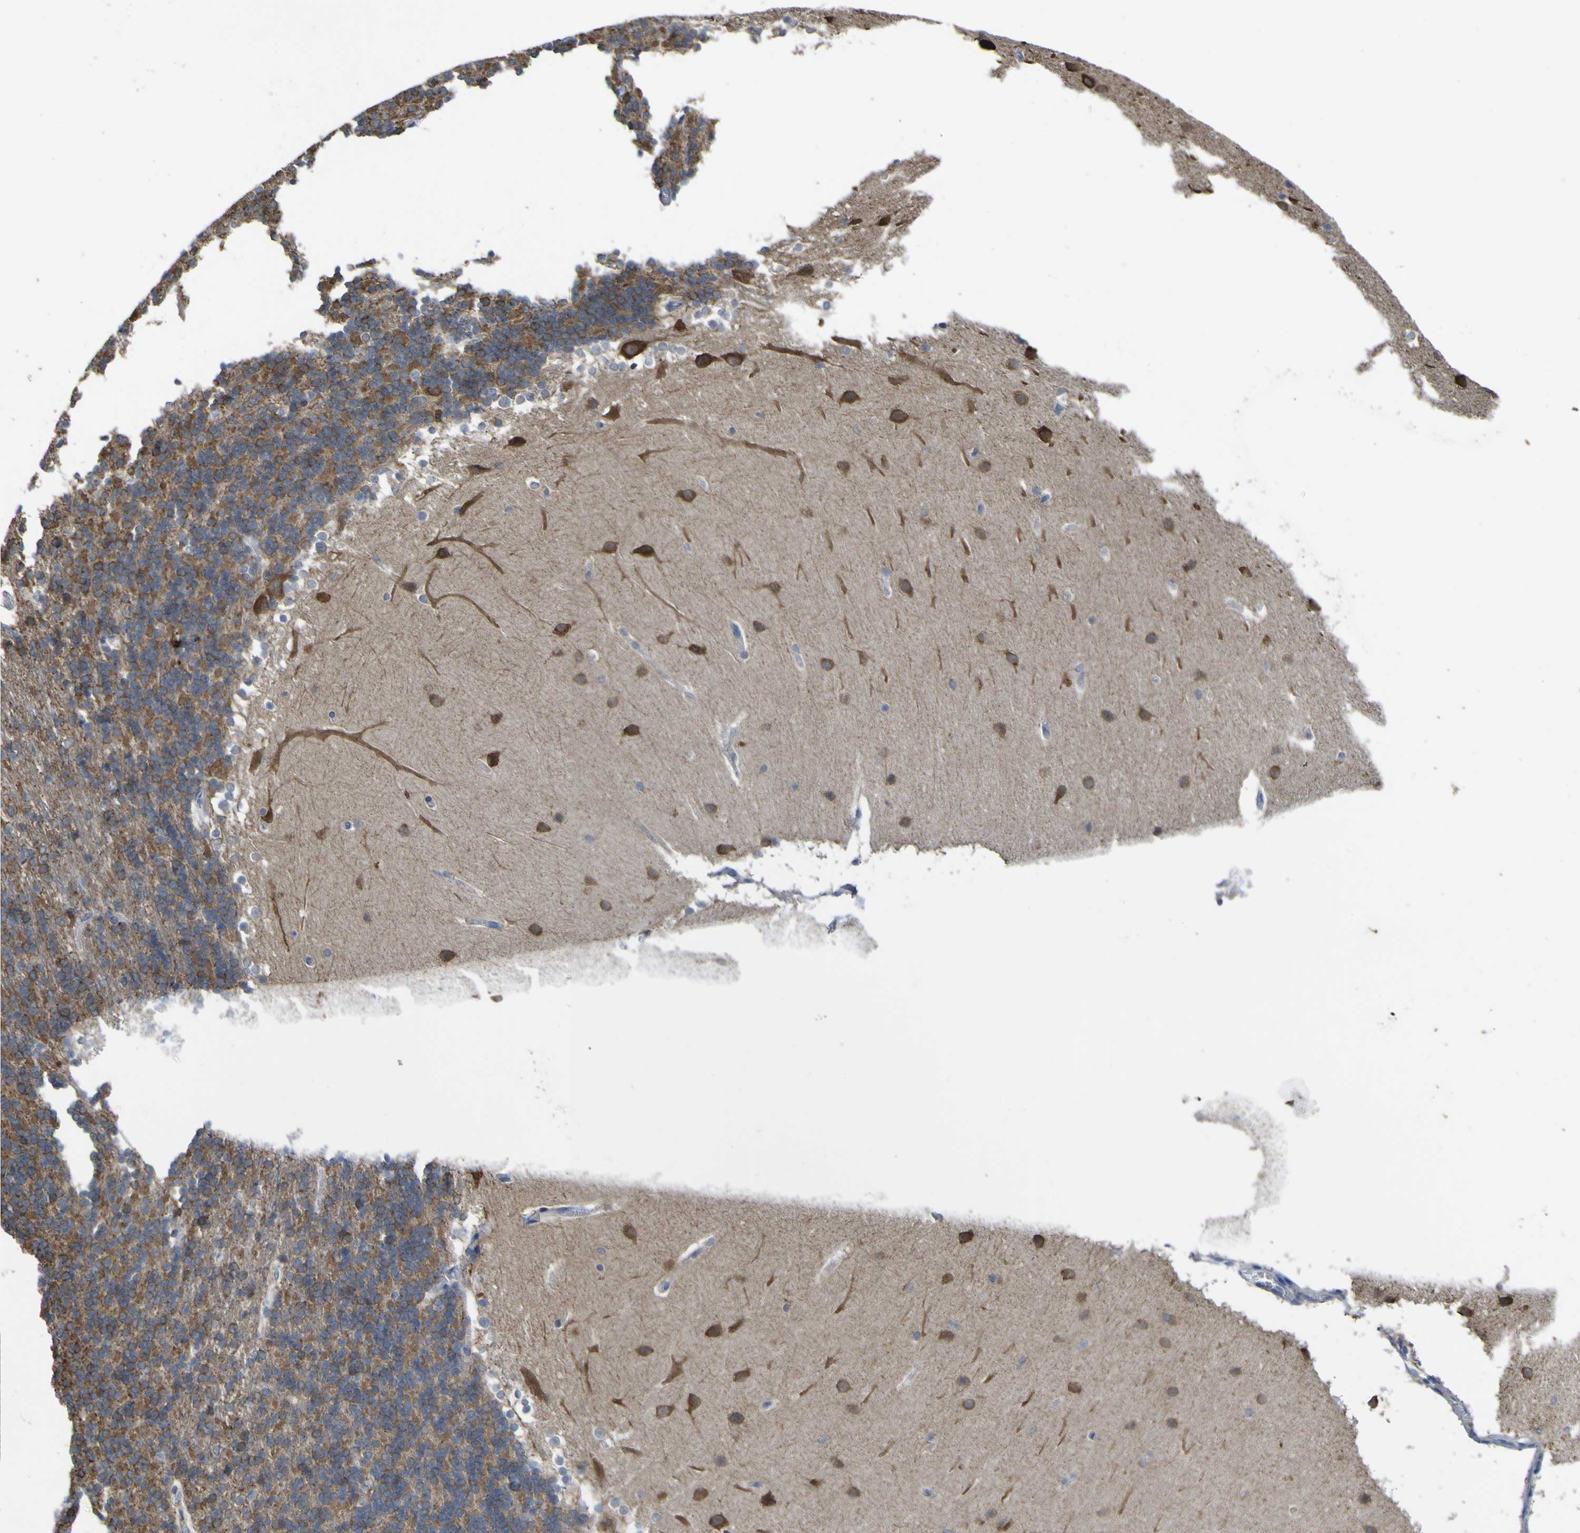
{"staining": {"intensity": "moderate", "quantity": ">75%", "location": "cytoplasmic/membranous"}, "tissue": "cerebellum", "cell_type": "Cells in granular layer", "image_type": "normal", "snomed": [{"axis": "morphology", "description": "Normal tissue, NOS"}, {"axis": "topography", "description": "Cerebellum"}], "caption": "This micrograph displays immunohistochemistry (IHC) staining of unremarkable human cerebellum, with medium moderate cytoplasmic/membranous positivity in about >75% of cells in granular layer.", "gene": "TNFRSF11A", "patient": {"sex": "female", "age": 19}}